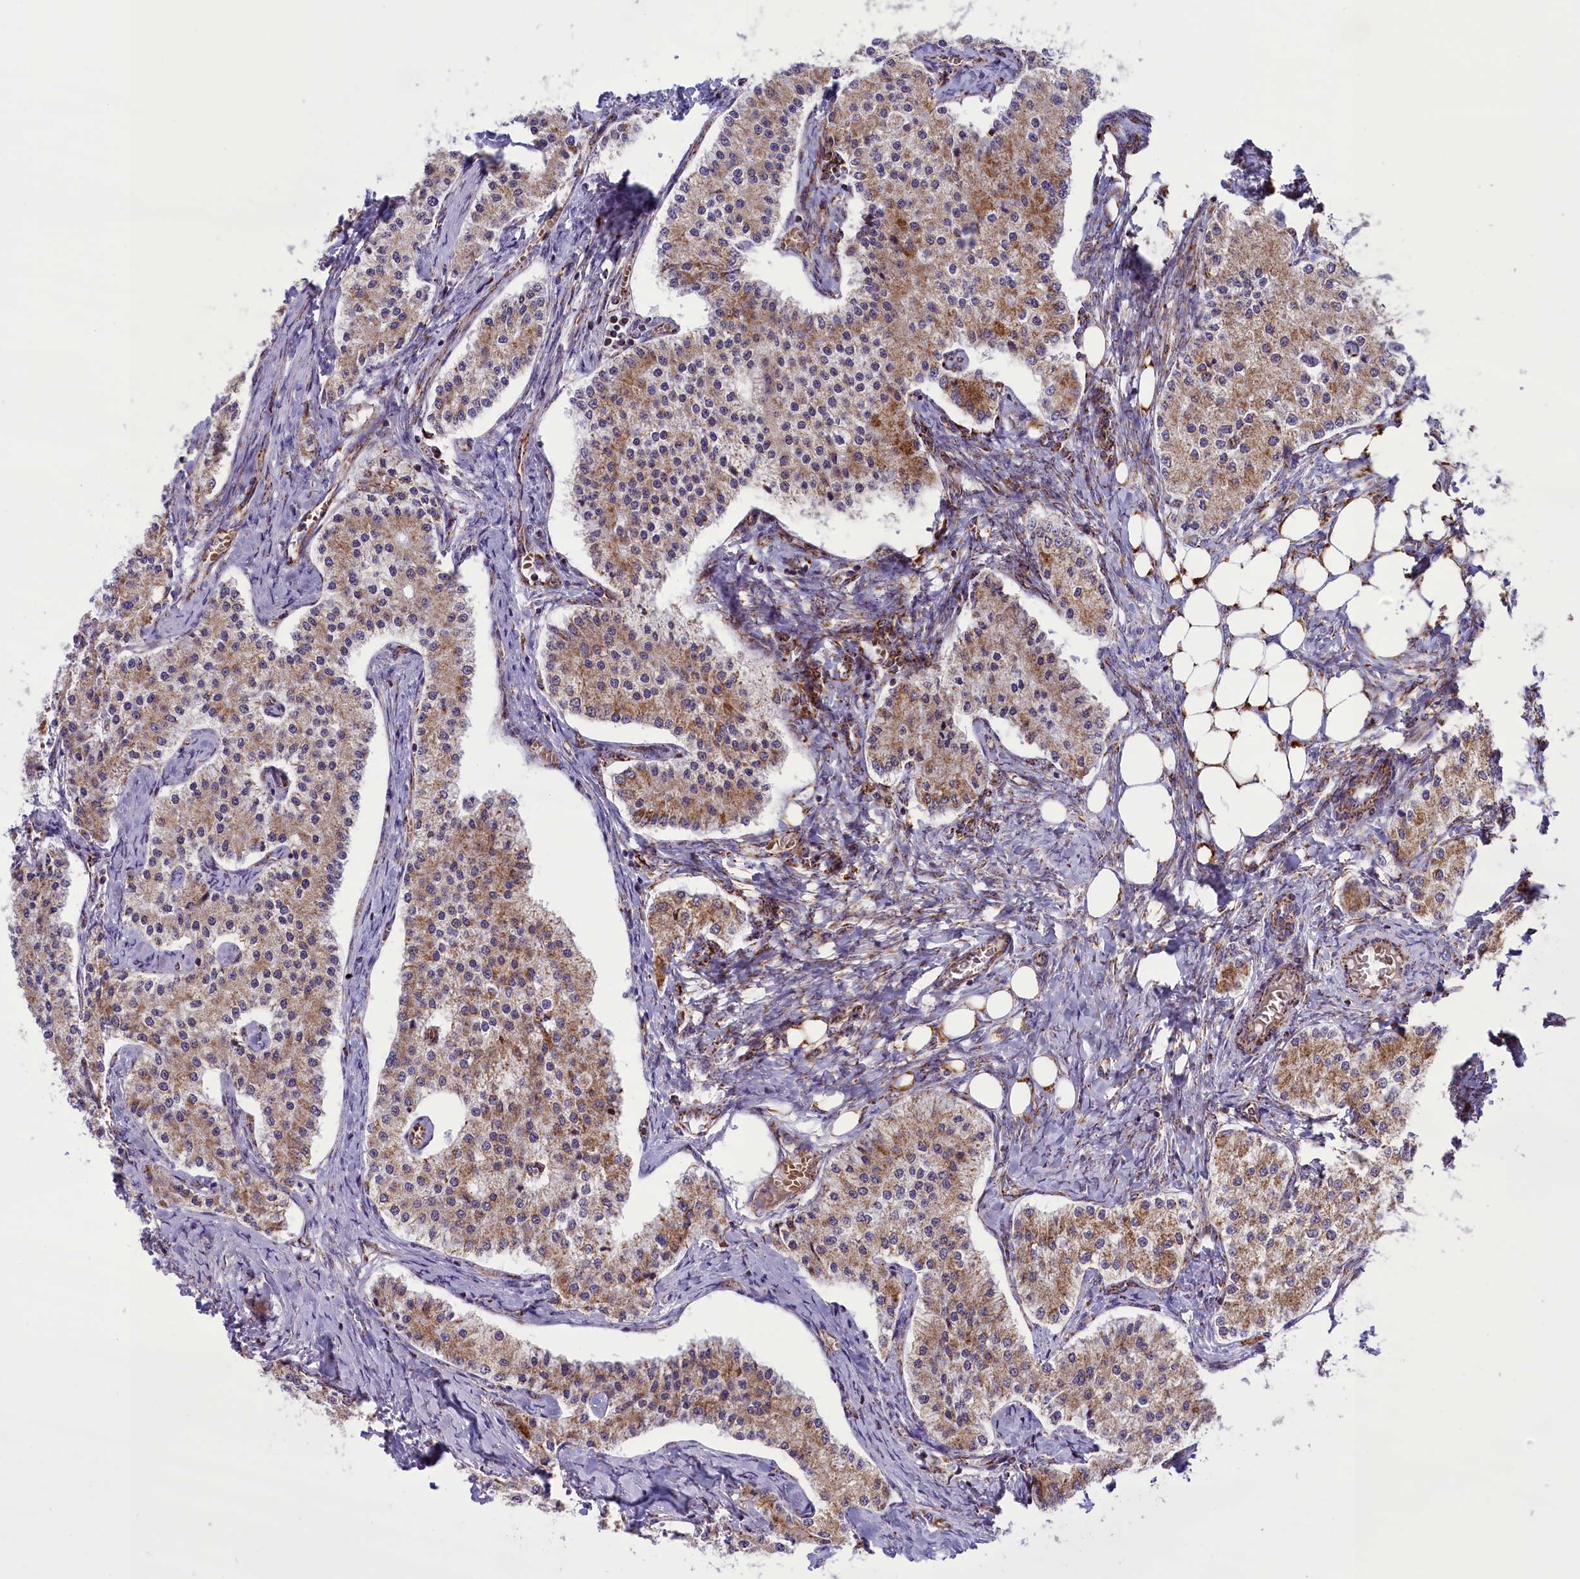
{"staining": {"intensity": "moderate", "quantity": "25%-75%", "location": "cytoplasmic/membranous"}, "tissue": "carcinoid", "cell_type": "Tumor cells", "image_type": "cancer", "snomed": [{"axis": "morphology", "description": "Carcinoid, malignant, NOS"}, {"axis": "topography", "description": "Colon"}], "caption": "A high-resolution image shows IHC staining of malignant carcinoid, which reveals moderate cytoplasmic/membranous expression in approximately 25%-75% of tumor cells. (brown staining indicates protein expression, while blue staining denotes nuclei).", "gene": "NDUFS5", "patient": {"sex": "female", "age": 52}}